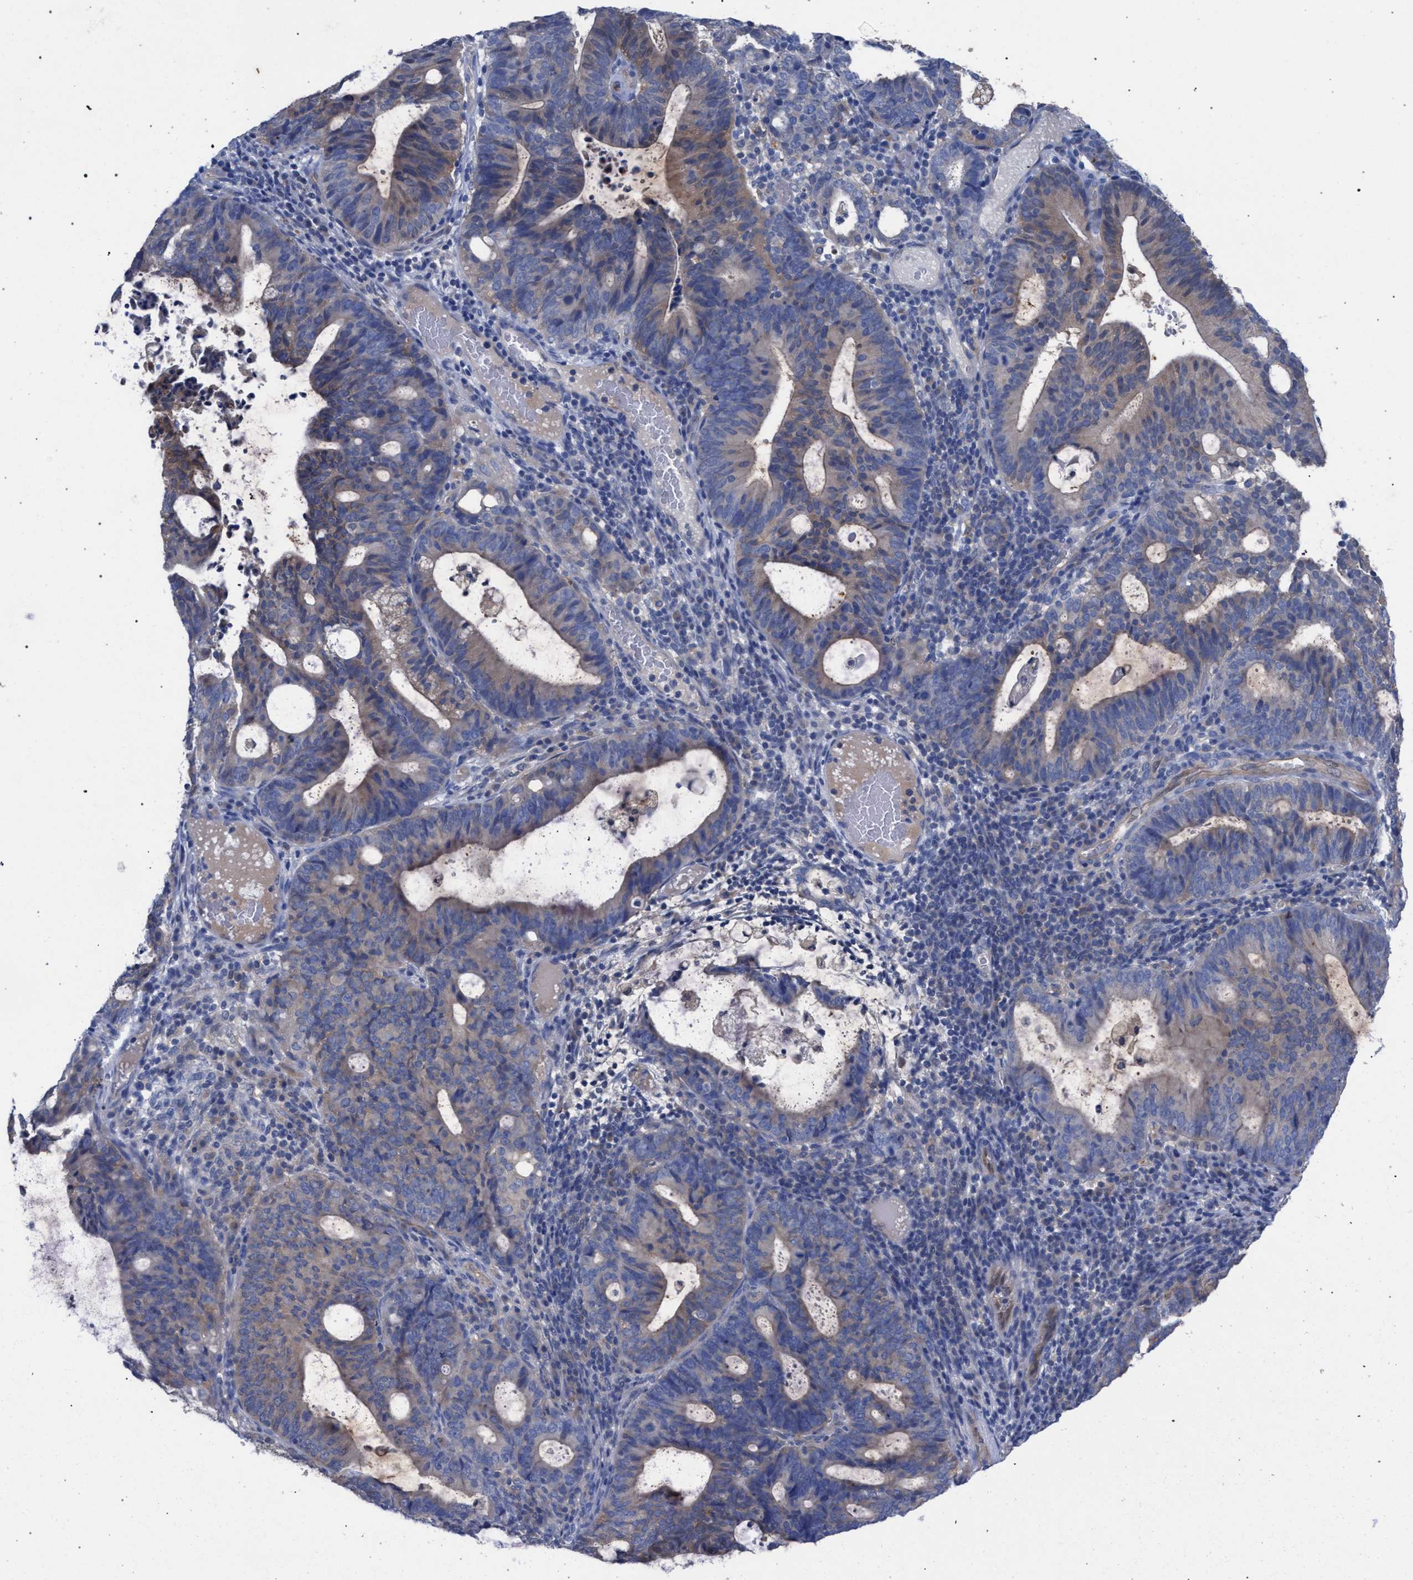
{"staining": {"intensity": "weak", "quantity": ">75%", "location": "cytoplasmic/membranous"}, "tissue": "endometrial cancer", "cell_type": "Tumor cells", "image_type": "cancer", "snomed": [{"axis": "morphology", "description": "Adenocarcinoma, NOS"}, {"axis": "topography", "description": "Uterus"}], "caption": "Immunohistochemical staining of adenocarcinoma (endometrial) displays low levels of weak cytoplasmic/membranous positivity in about >75% of tumor cells.", "gene": "GMPR", "patient": {"sex": "female", "age": 83}}